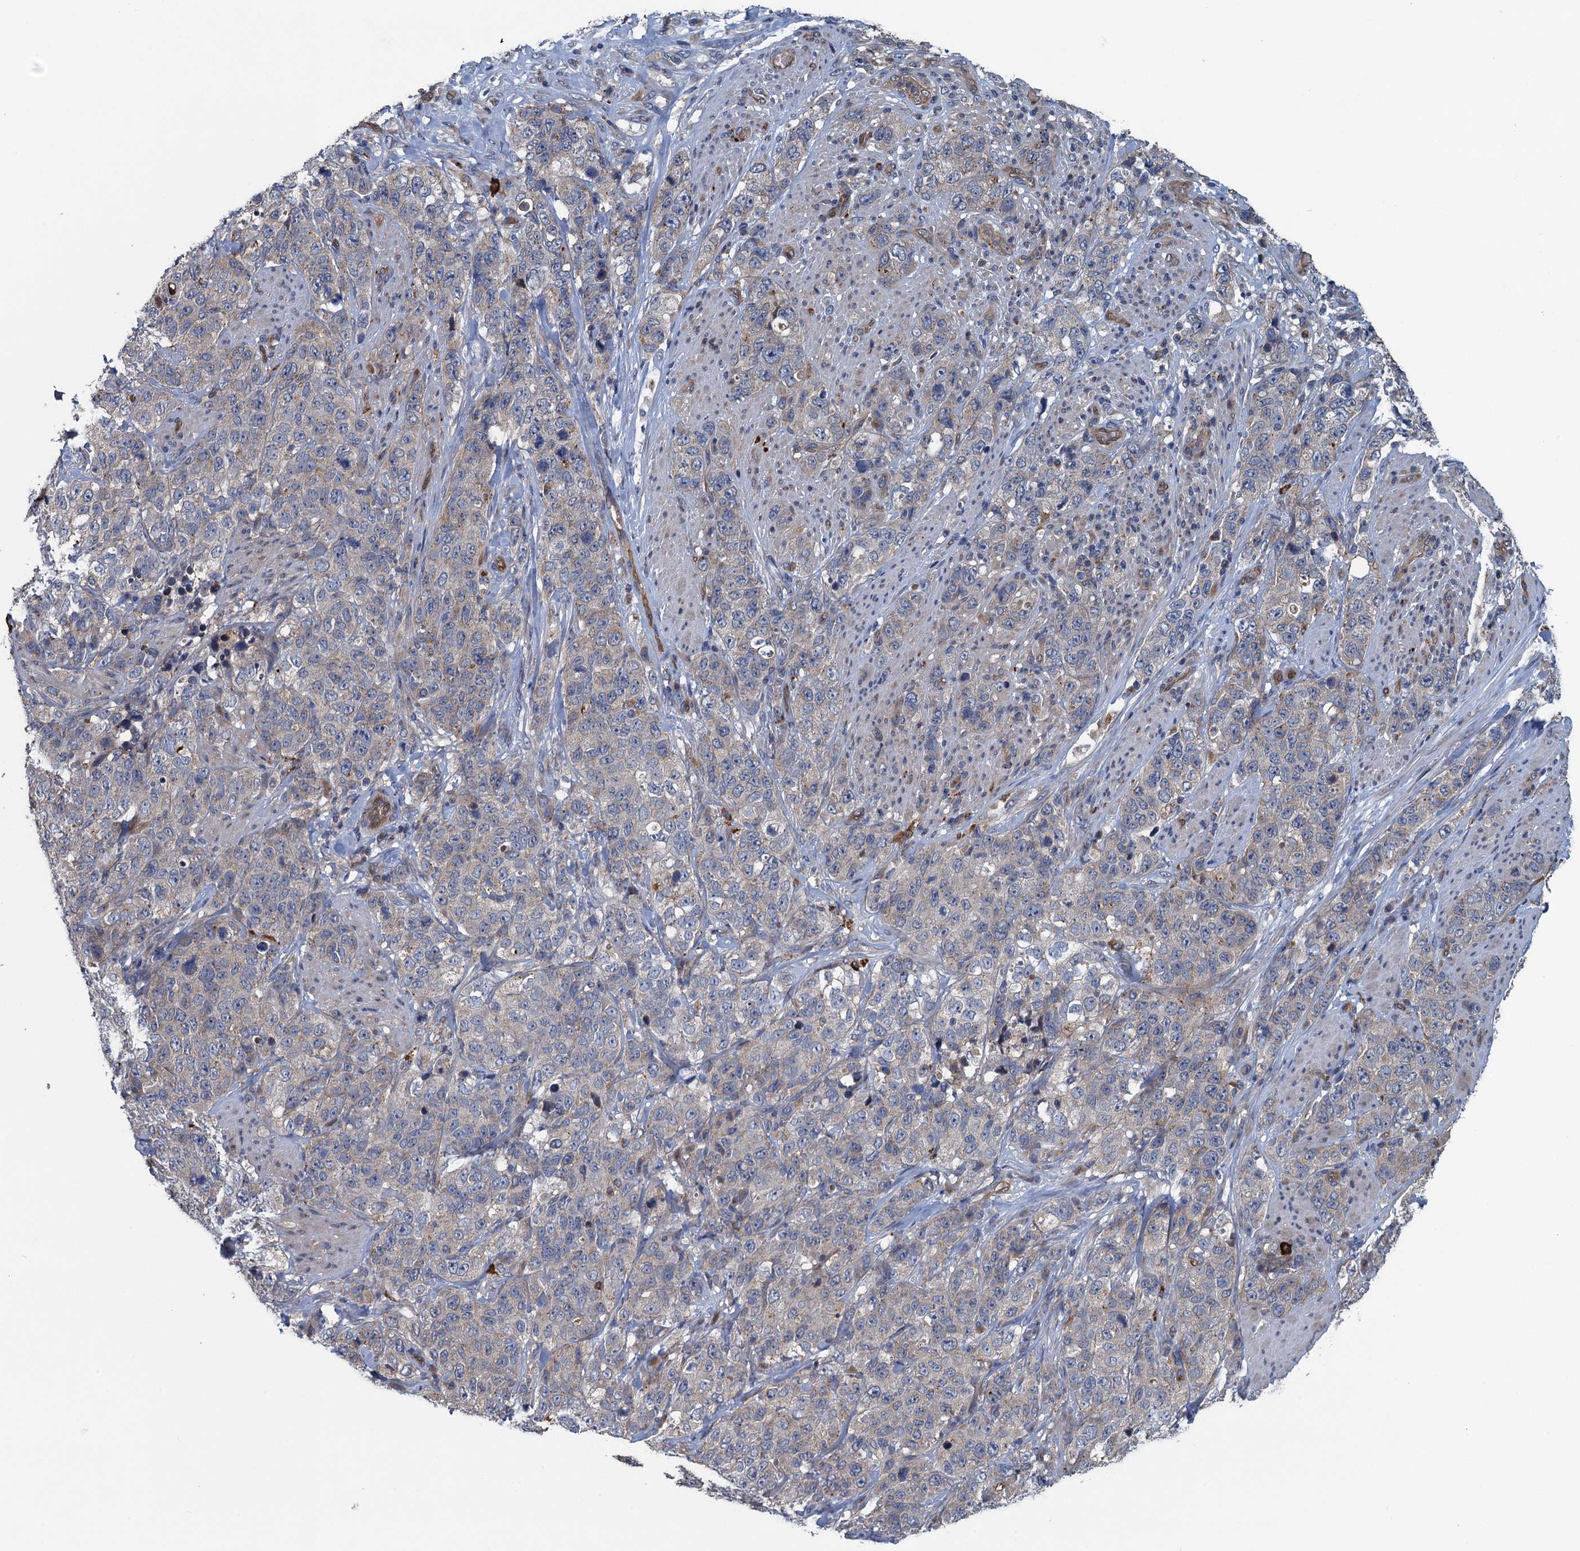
{"staining": {"intensity": "weak", "quantity": "25%-75%", "location": "cytoplasmic/membranous"}, "tissue": "stomach cancer", "cell_type": "Tumor cells", "image_type": "cancer", "snomed": [{"axis": "morphology", "description": "Adenocarcinoma, NOS"}, {"axis": "topography", "description": "Stomach"}], "caption": "Stomach adenocarcinoma stained for a protein (brown) demonstrates weak cytoplasmic/membranous positive positivity in about 25%-75% of tumor cells.", "gene": "KBTBD8", "patient": {"sex": "male", "age": 48}}